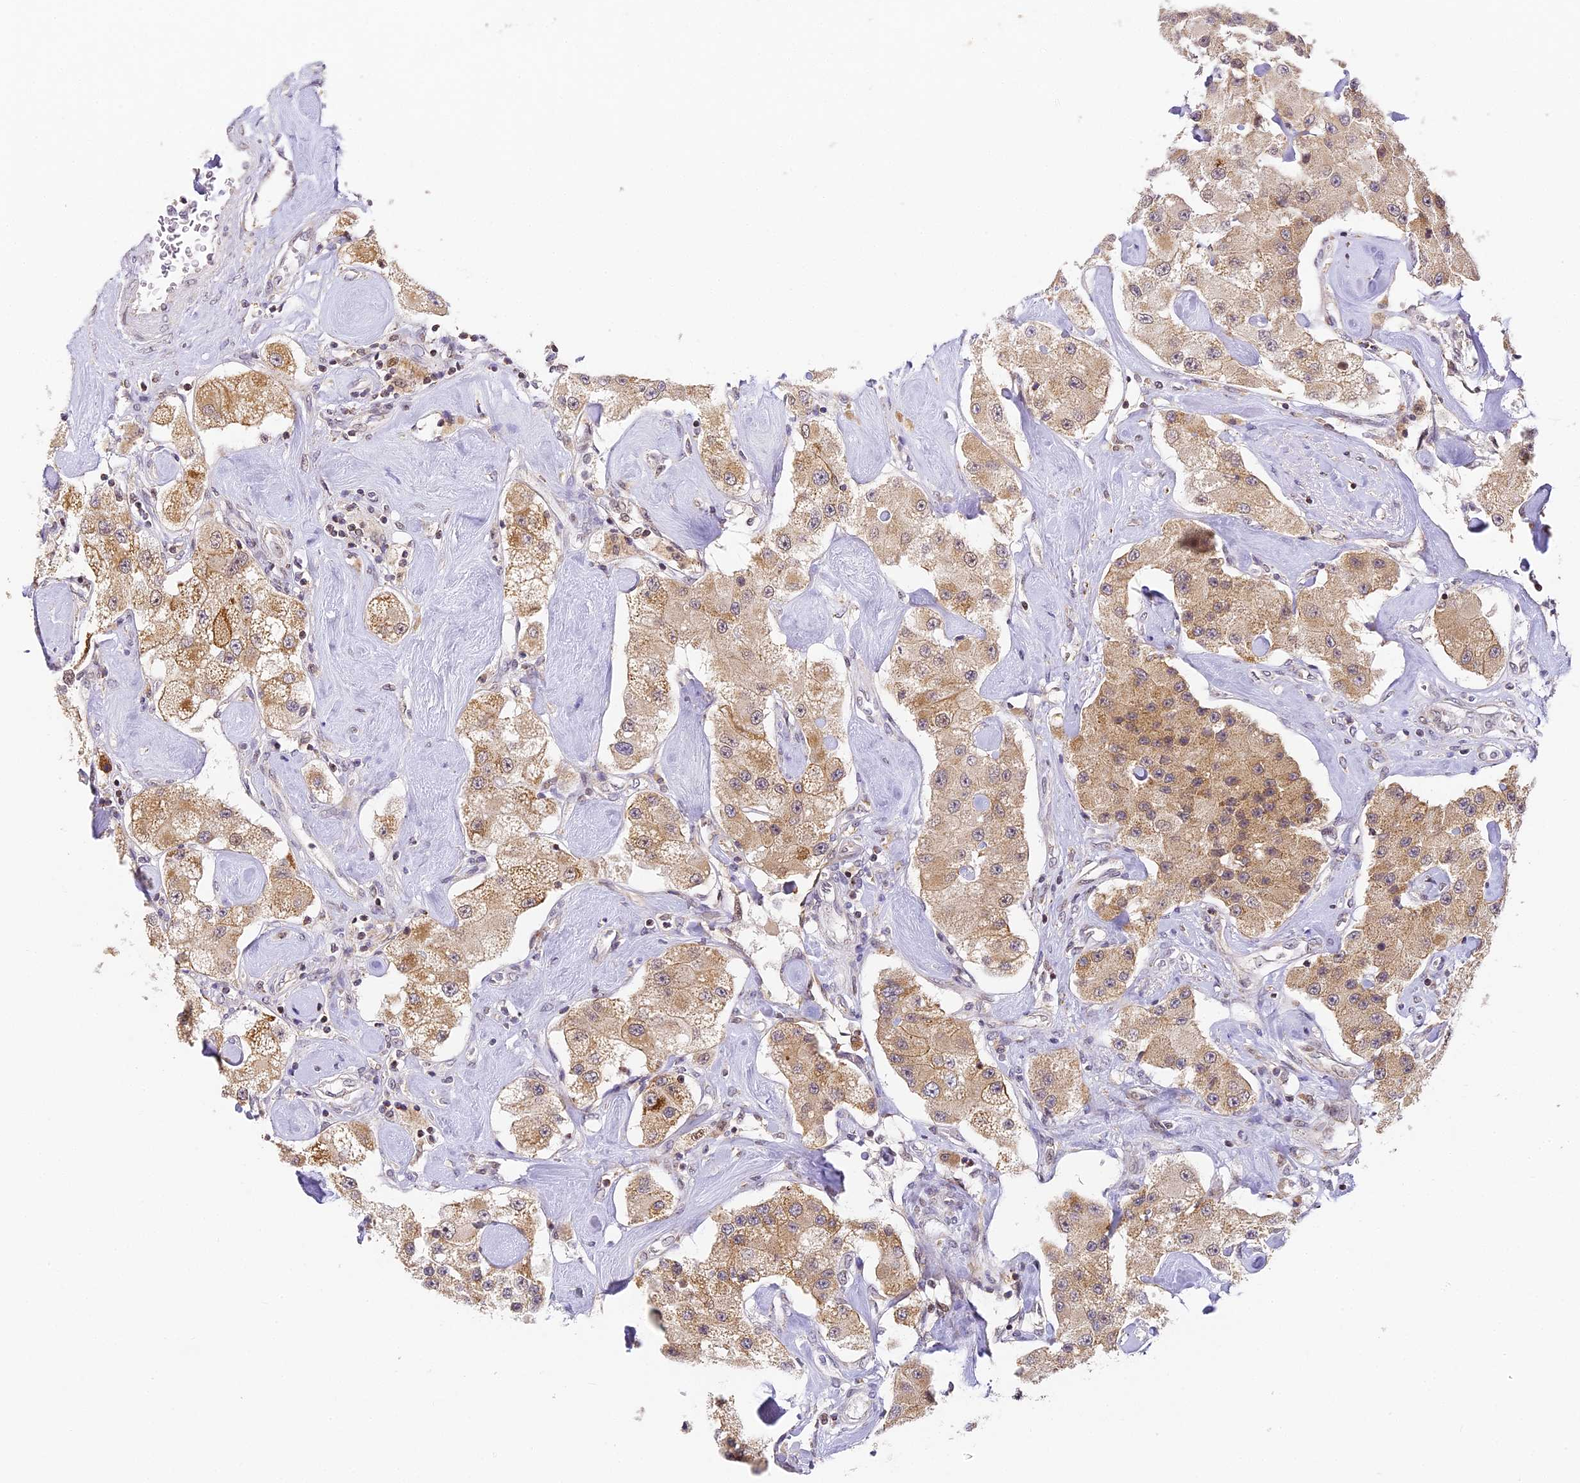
{"staining": {"intensity": "moderate", "quantity": ">75%", "location": "cytoplasmic/membranous,nuclear"}, "tissue": "carcinoid", "cell_type": "Tumor cells", "image_type": "cancer", "snomed": [{"axis": "morphology", "description": "Carcinoid, malignant, NOS"}, {"axis": "topography", "description": "Pancreas"}], "caption": "A medium amount of moderate cytoplasmic/membranous and nuclear expression is appreciated in about >75% of tumor cells in carcinoid (malignant) tissue.", "gene": "DNAAF10", "patient": {"sex": "male", "age": 41}}